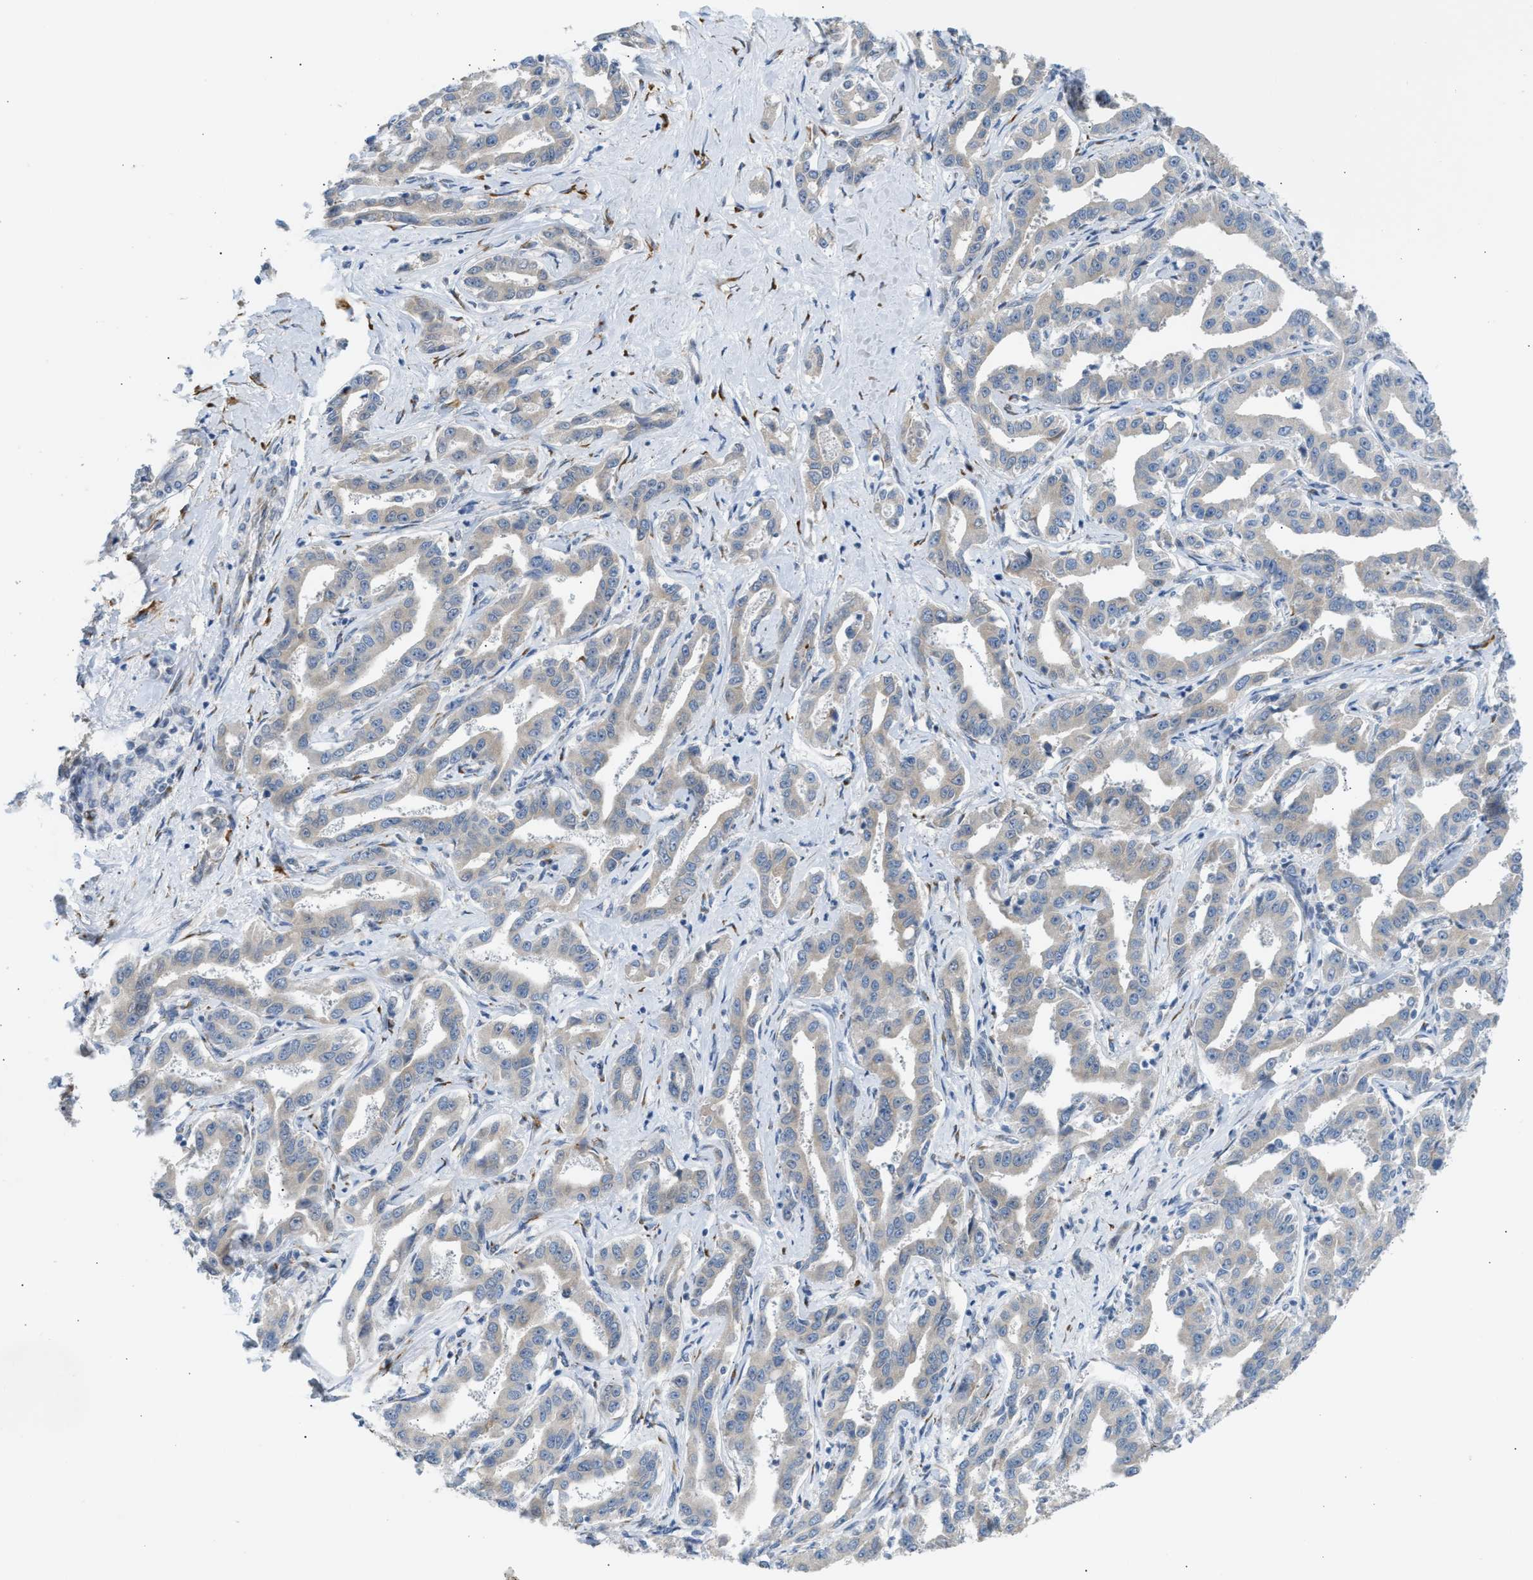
{"staining": {"intensity": "weak", "quantity": "25%-75%", "location": "cytoplasmic/membranous"}, "tissue": "liver cancer", "cell_type": "Tumor cells", "image_type": "cancer", "snomed": [{"axis": "morphology", "description": "Cholangiocarcinoma"}, {"axis": "topography", "description": "Liver"}], "caption": "There is low levels of weak cytoplasmic/membranous positivity in tumor cells of liver cancer, as demonstrated by immunohistochemical staining (brown color).", "gene": "KCNC2", "patient": {"sex": "male", "age": 59}}